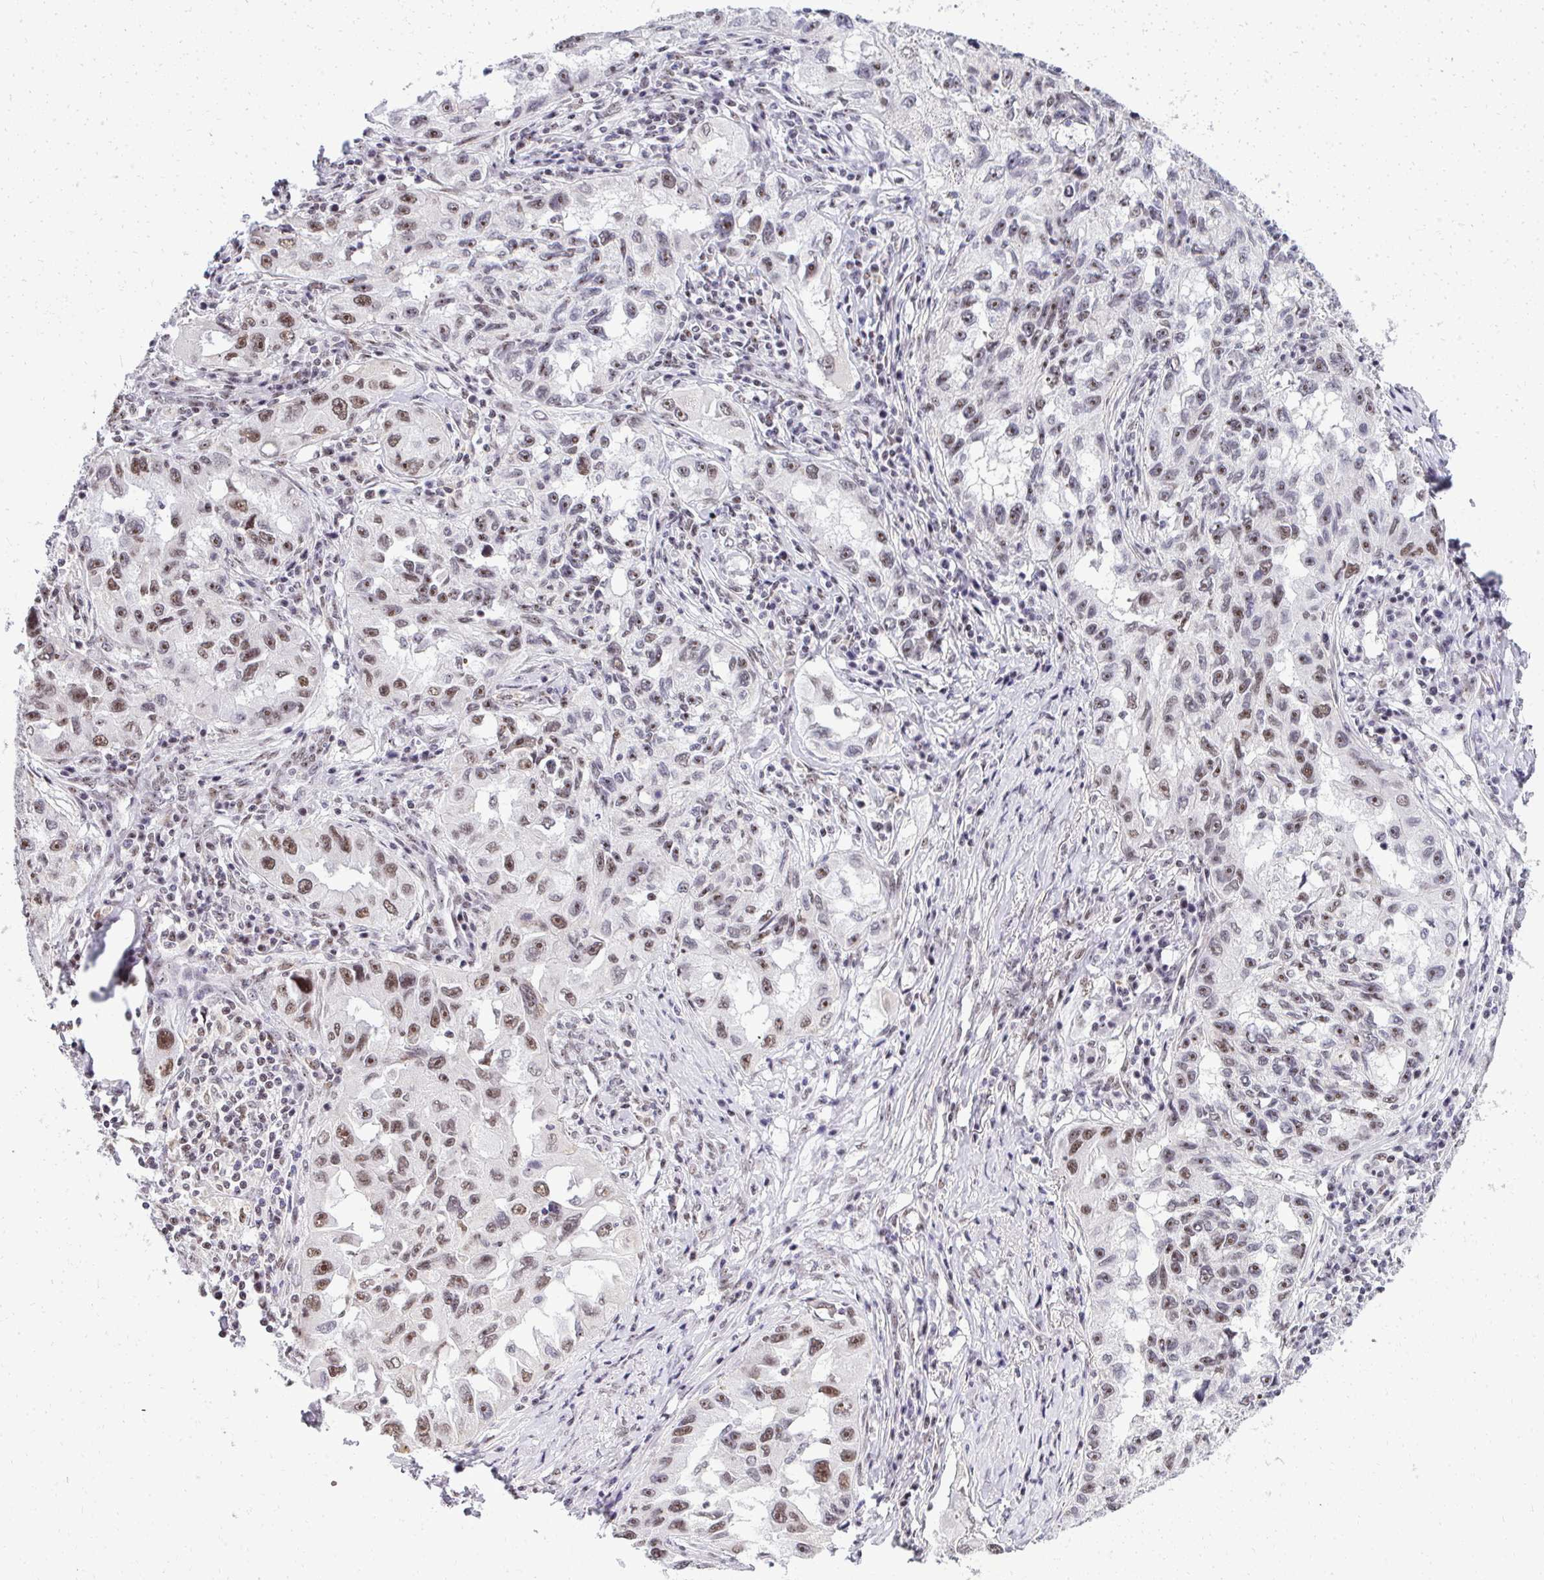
{"staining": {"intensity": "moderate", "quantity": ">75%", "location": "nuclear"}, "tissue": "lung cancer", "cell_type": "Tumor cells", "image_type": "cancer", "snomed": [{"axis": "morphology", "description": "Adenocarcinoma, NOS"}, {"axis": "topography", "description": "Lung"}], "caption": "Immunohistochemical staining of human lung adenocarcinoma shows medium levels of moderate nuclear staining in about >75% of tumor cells.", "gene": "SIRT7", "patient": {"sex": "female", "age": 73}}